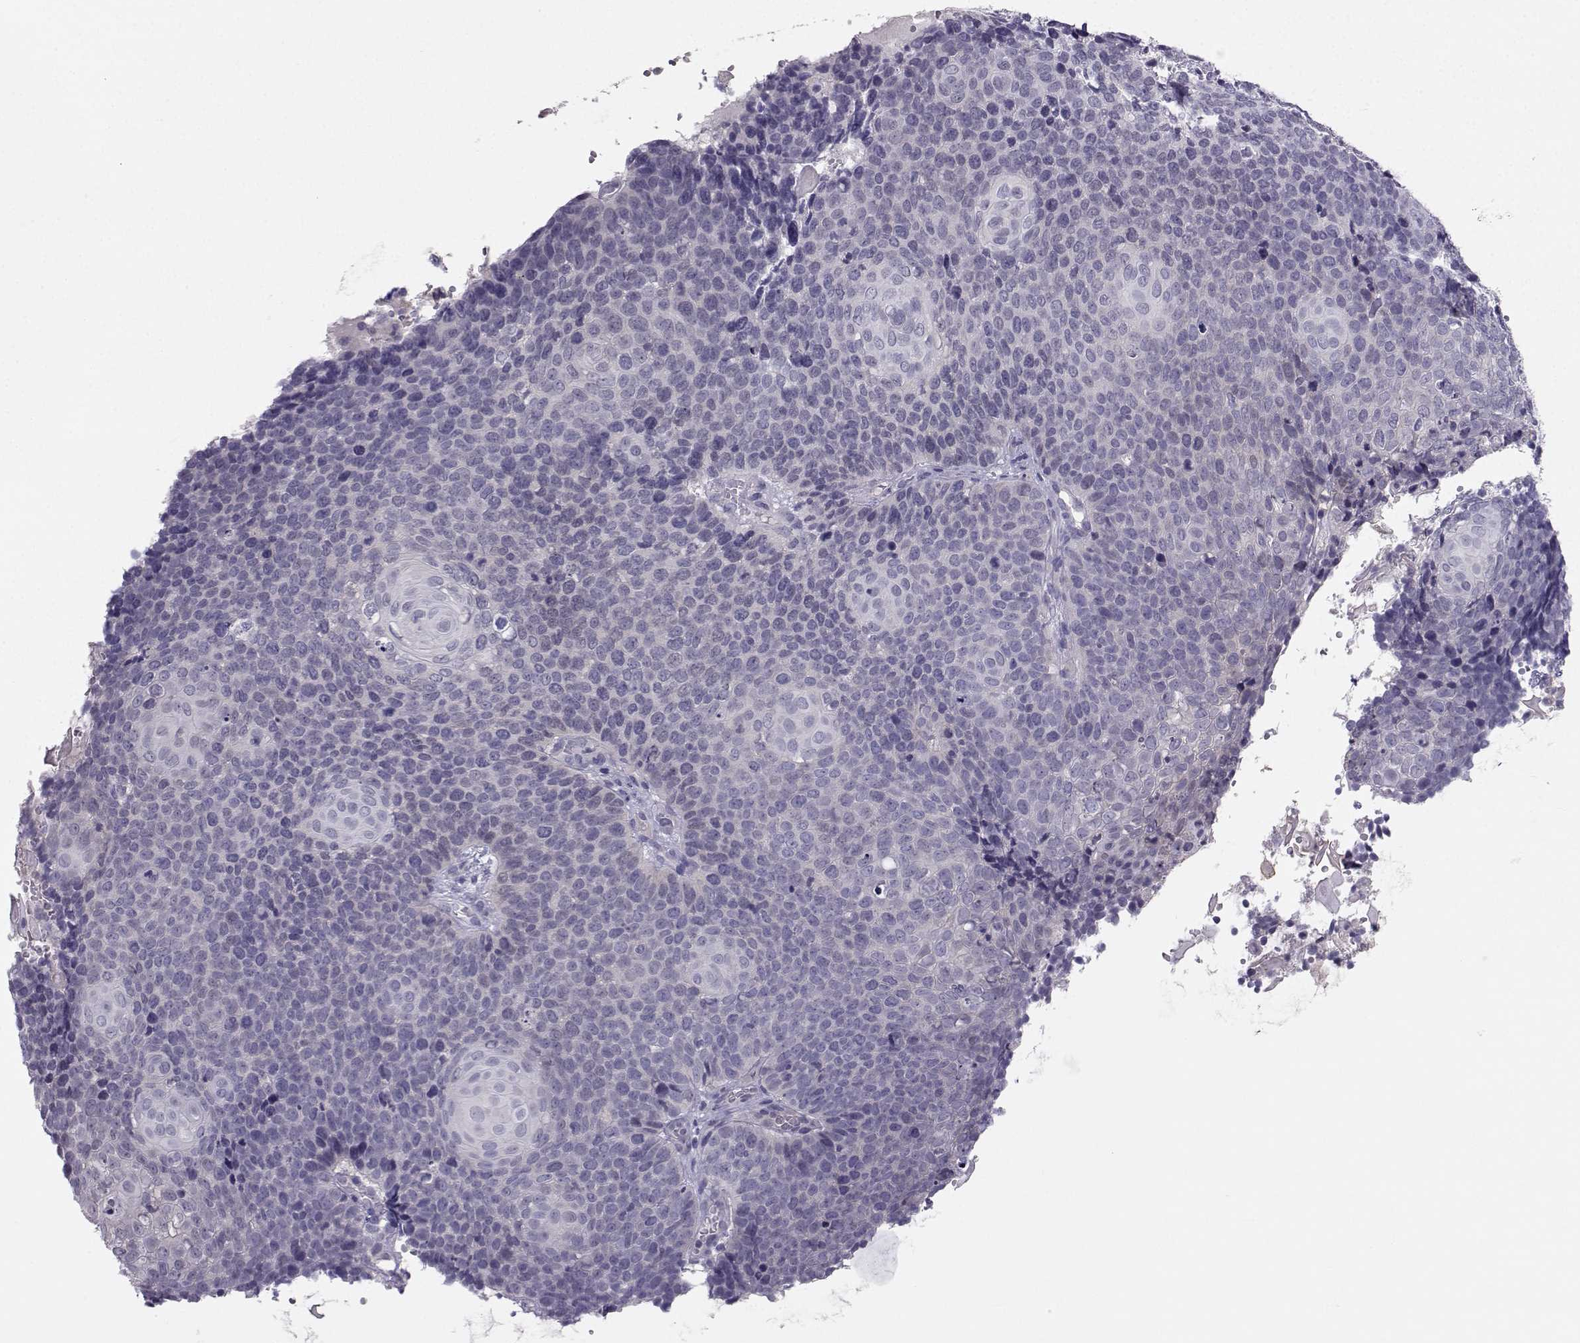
{"staining": {"intensity": "negative", "quantity": "none", "location": "none"}, "tissue": "cervical cancer", "cell_type": "Tumor cells", "image_type": "cancer", "snomed": [{"axis": "morphology", "description": "Squamous cell carcinoma, NOS"}, {"axis": "topography", "description": "Cervix"}], "caption": "There is no significant expression in tumor cells of cervical squamous cell carcinoma. Brightfield microscopy of immunohistochemistry (IHC) stained with DAB (3,3'-diaminobenzidine) (brown) and hematoxylin (blue), captured at high magnification.", "gene": "MROH7", "patient": {"sex": "female", "age": 39}}